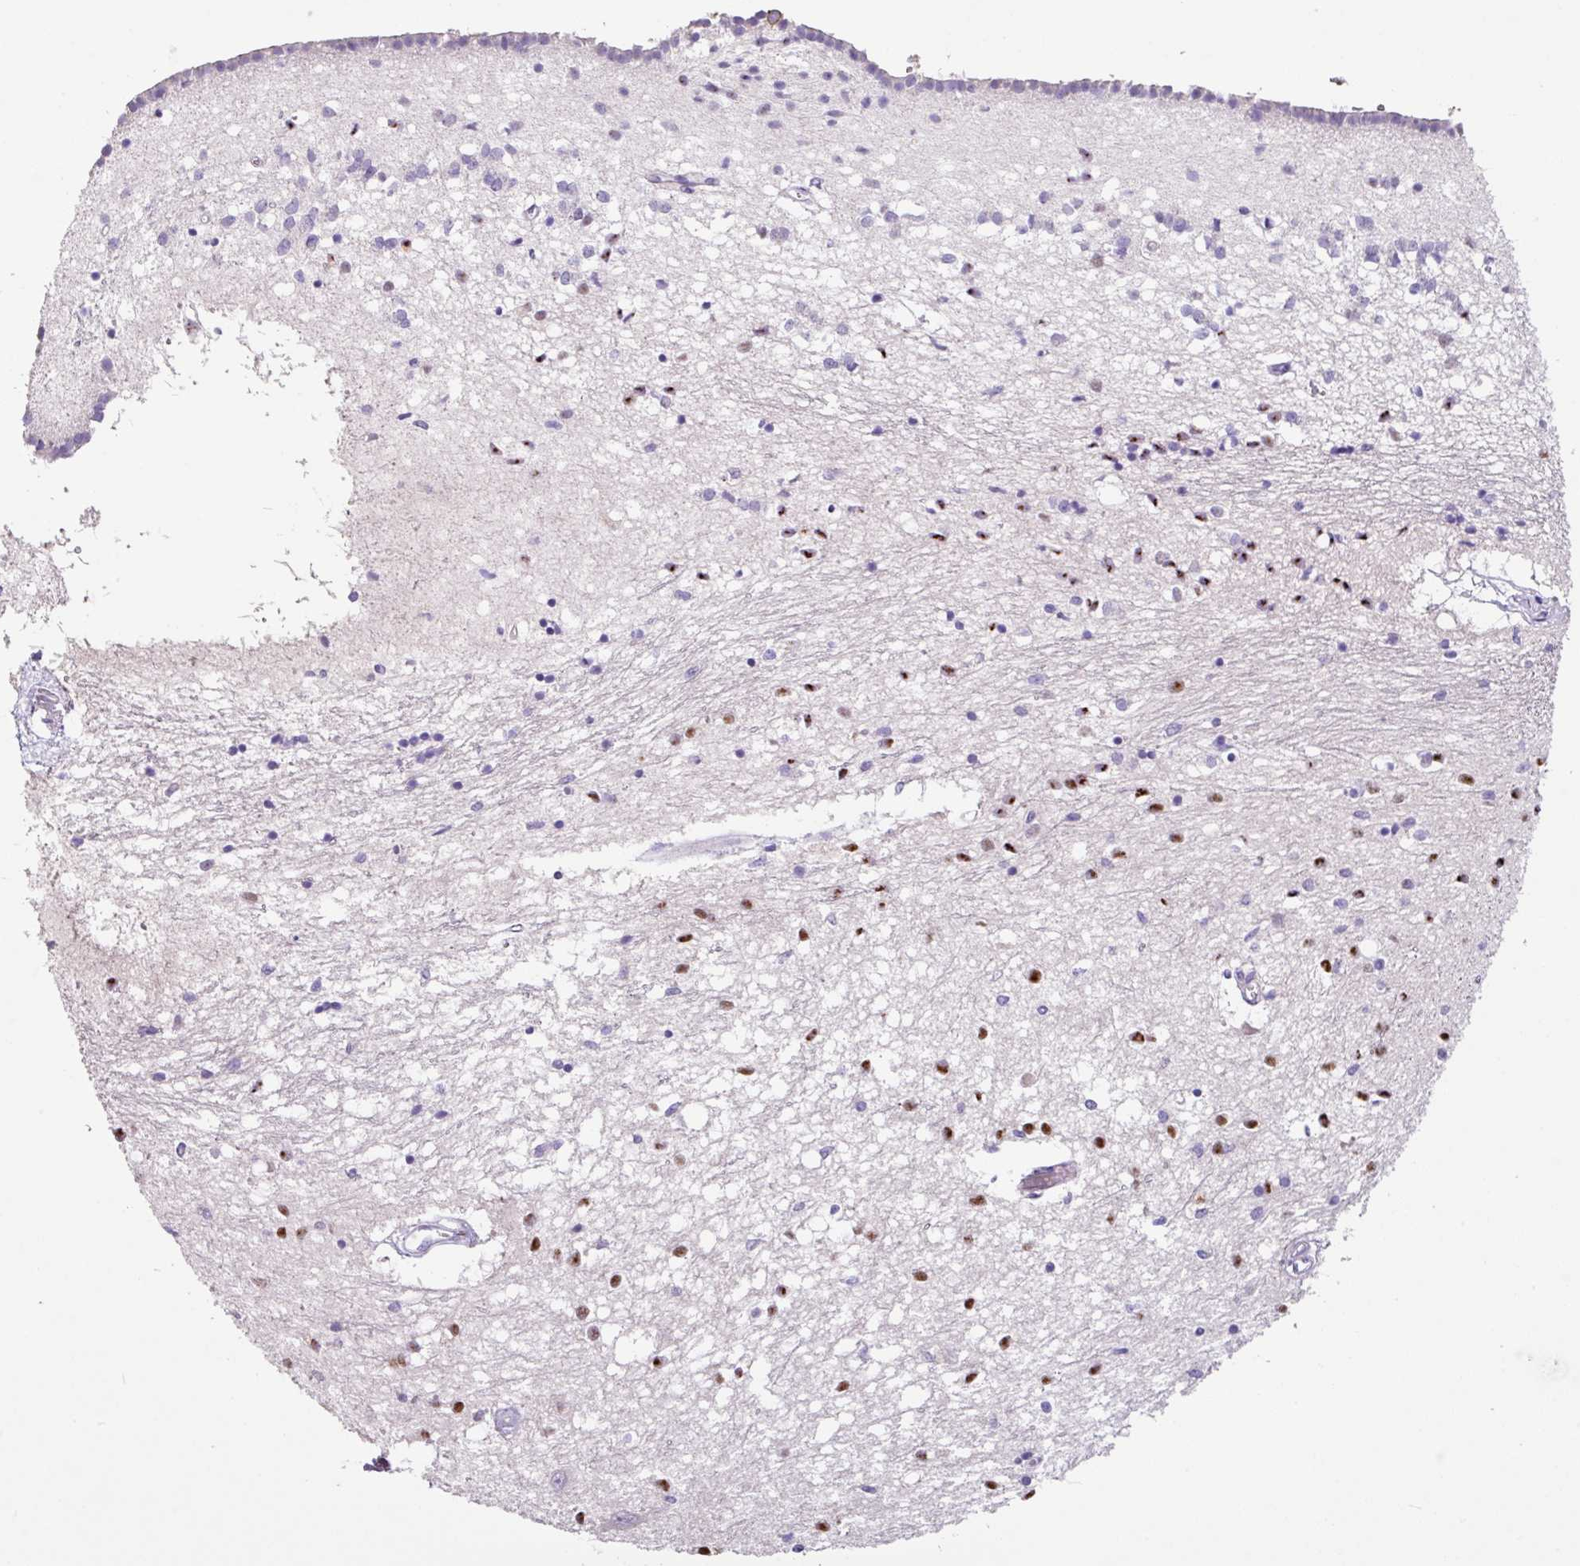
{"staining": {"intensity": "moderate", "quantity": "<25%", "location": "nuclear"}, "tissue": "caudate", "cell_type": "Glial cells", "image_type": "normal", "snomed": [{"axis": "morphology", "description": "Normal tissue, NOS"}, {"axis": "topography", "description": "Lateral ventricle wall"}], "caption": "High-magnification brightfield microscopy of normal caudate stained with DAB (3,3'-diaminobenzidine) (brown) and counterstained with hematoxylin (blue). glial cells exhibit moderate nuclear expression is seen in about<25% of cells.", "gene": "ZG16", "patient": {"sex": "male", "age": 70}}